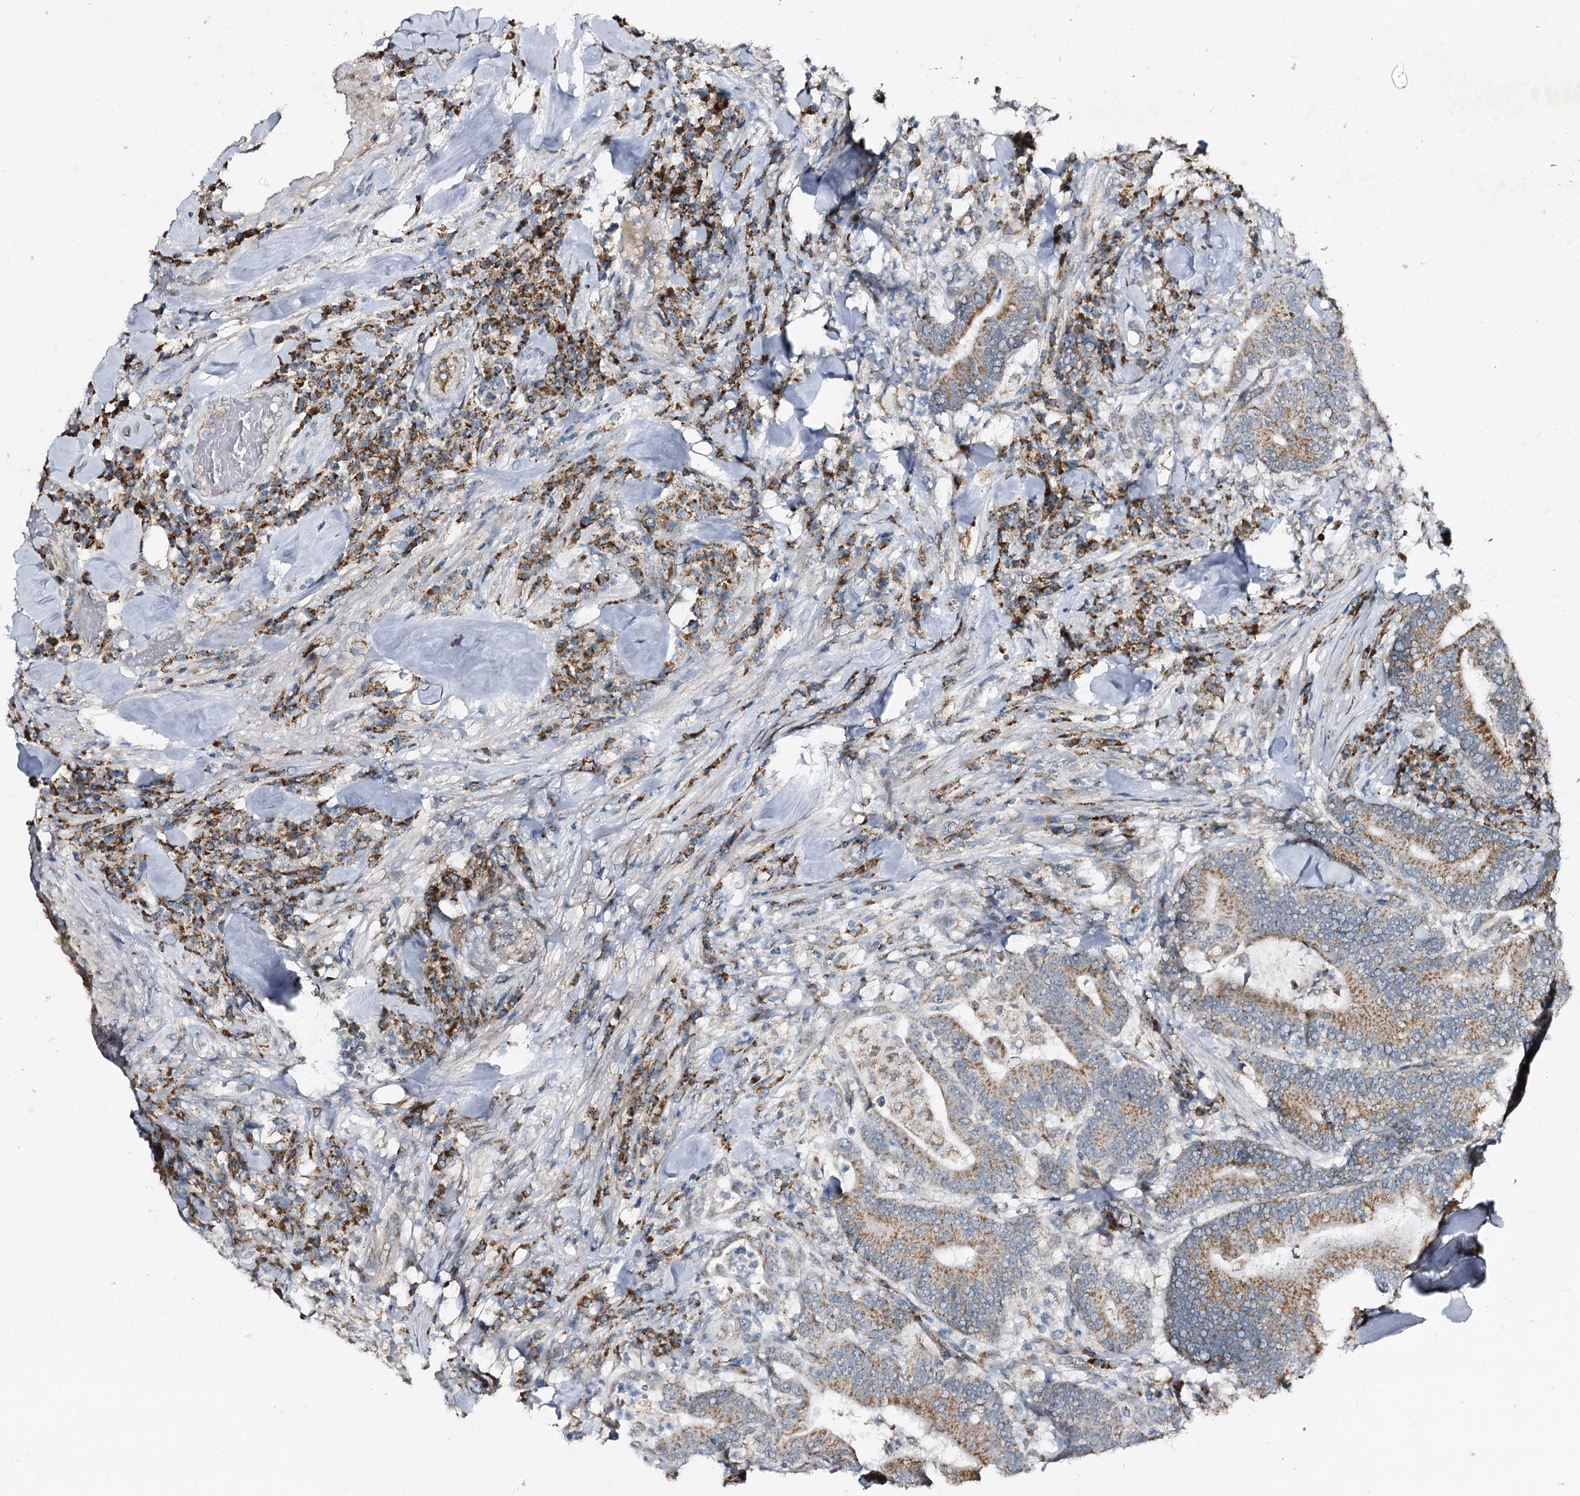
{"staining": {"intensity": "moderate", "quantity": ">75%", "location": "cytoplasmic/membranous"}, "tissue": "colorectal cancer", "cell_type": "Tumor cells", "image_type": "cancer", "snomed": [{"axis": "morphology", "description": "Adenocarcinoma, NOS"}, {"axis": "topography", "description": "Colon"}], "caption": "Moderate cytoplasmic/membranous protein expression is appreciated in about >75% of tumor cells in colorectal cancer.", "gene": "CBR4", "patient": {"sex": "female", "age": 66}}